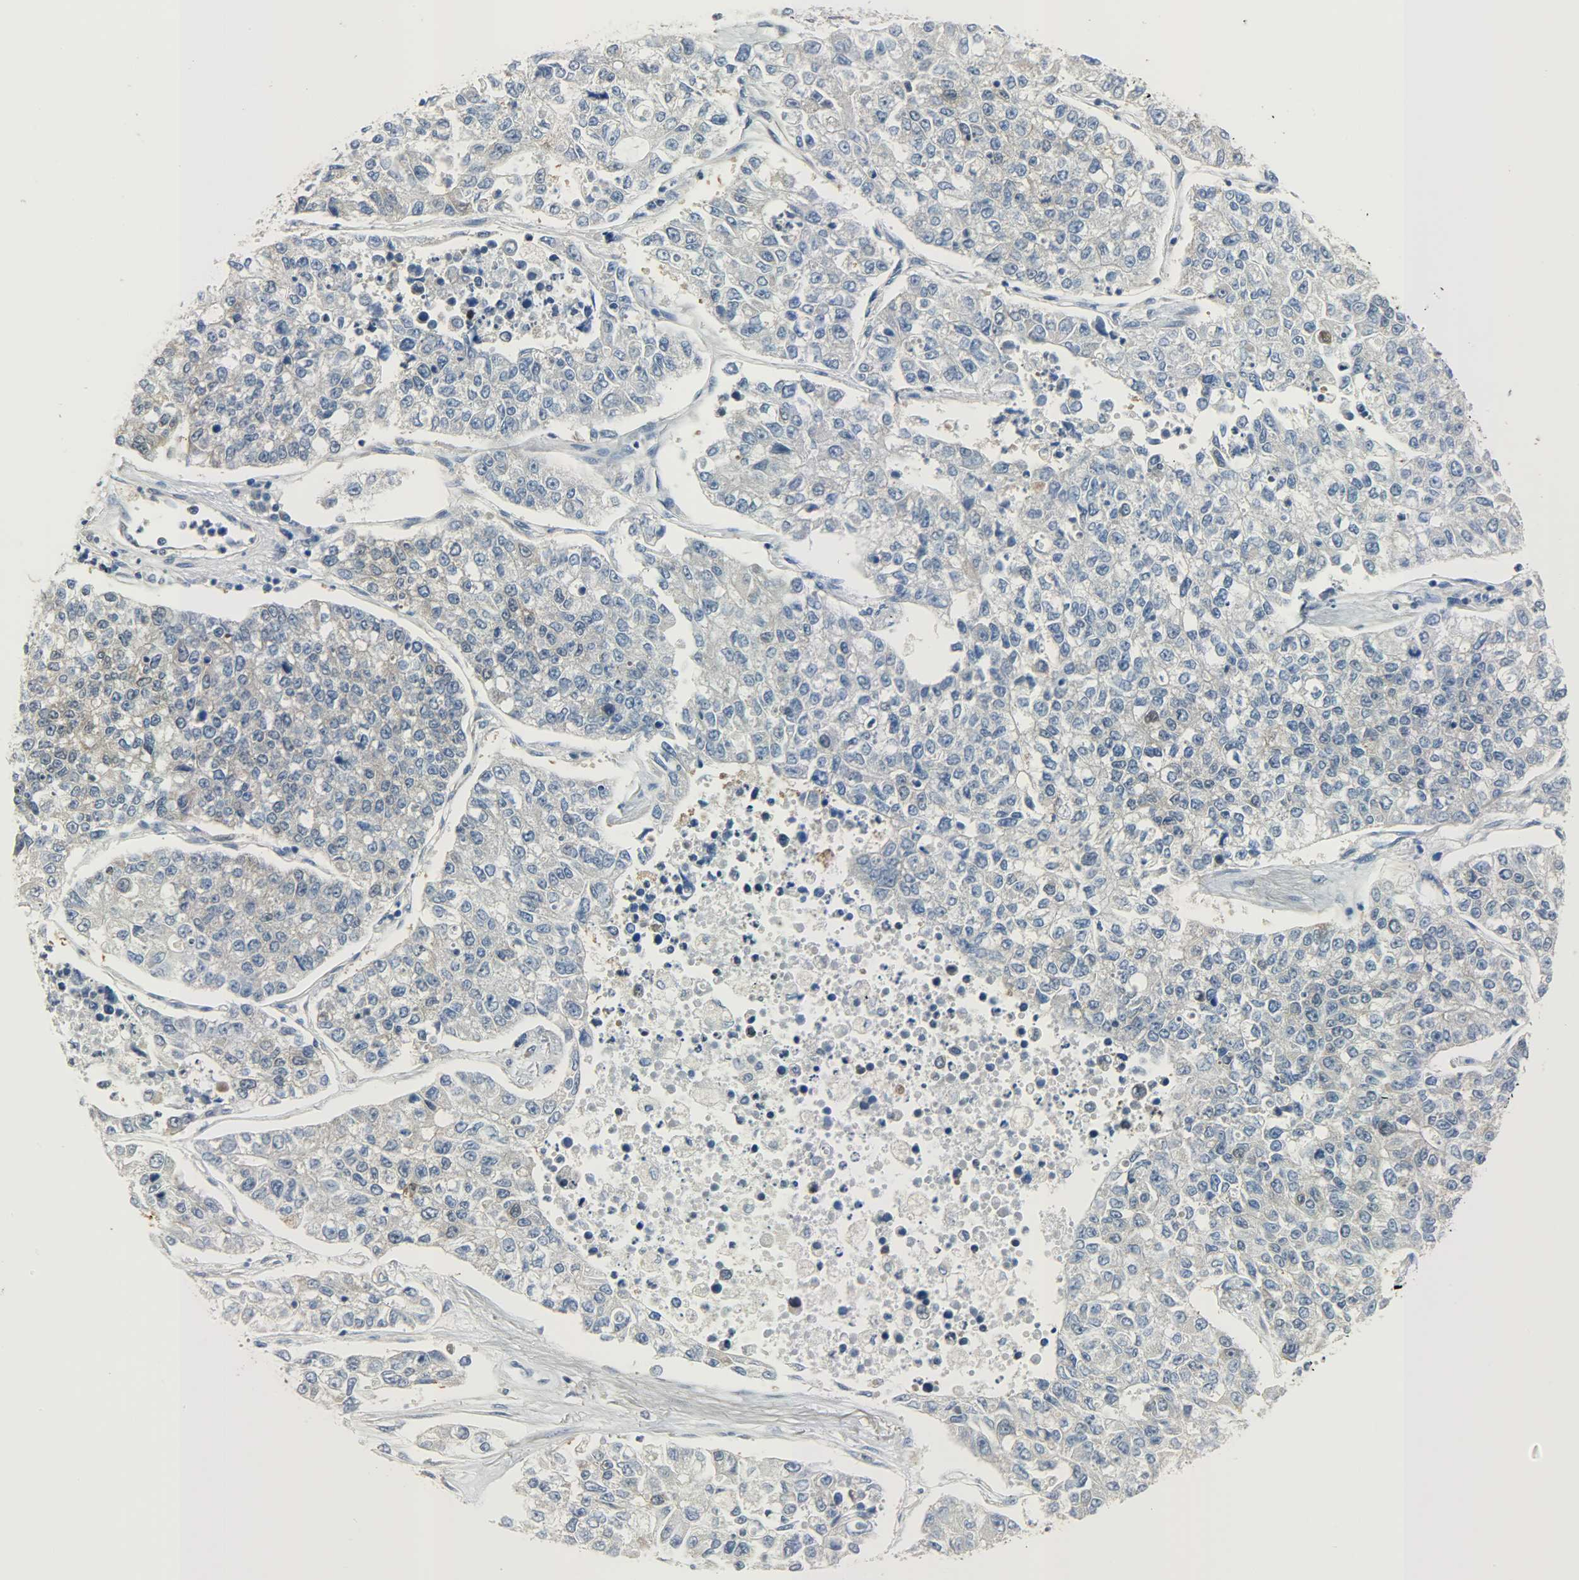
{"staining": {"intensity": "moderate", "quantity": "<25%", "location": "cytoplasmic/membranous"}, "tissue": "lung cancer", "cell_type": "Tumor cells", "image_type": "cancer", "snomed": [{"axis": "morphology", "description": "Adenocarcinoma, NOS"}, {"axis": "topography", "description": "Lung"}], "caption": "Tumor cells reveal moderate cytoplasmic/membranous staining in about <25% of cells in lung cancer. Nuclei are stained in blue.", "gene": "EIF4EBP1", "patient": {"sex": "male", "age": 49}}